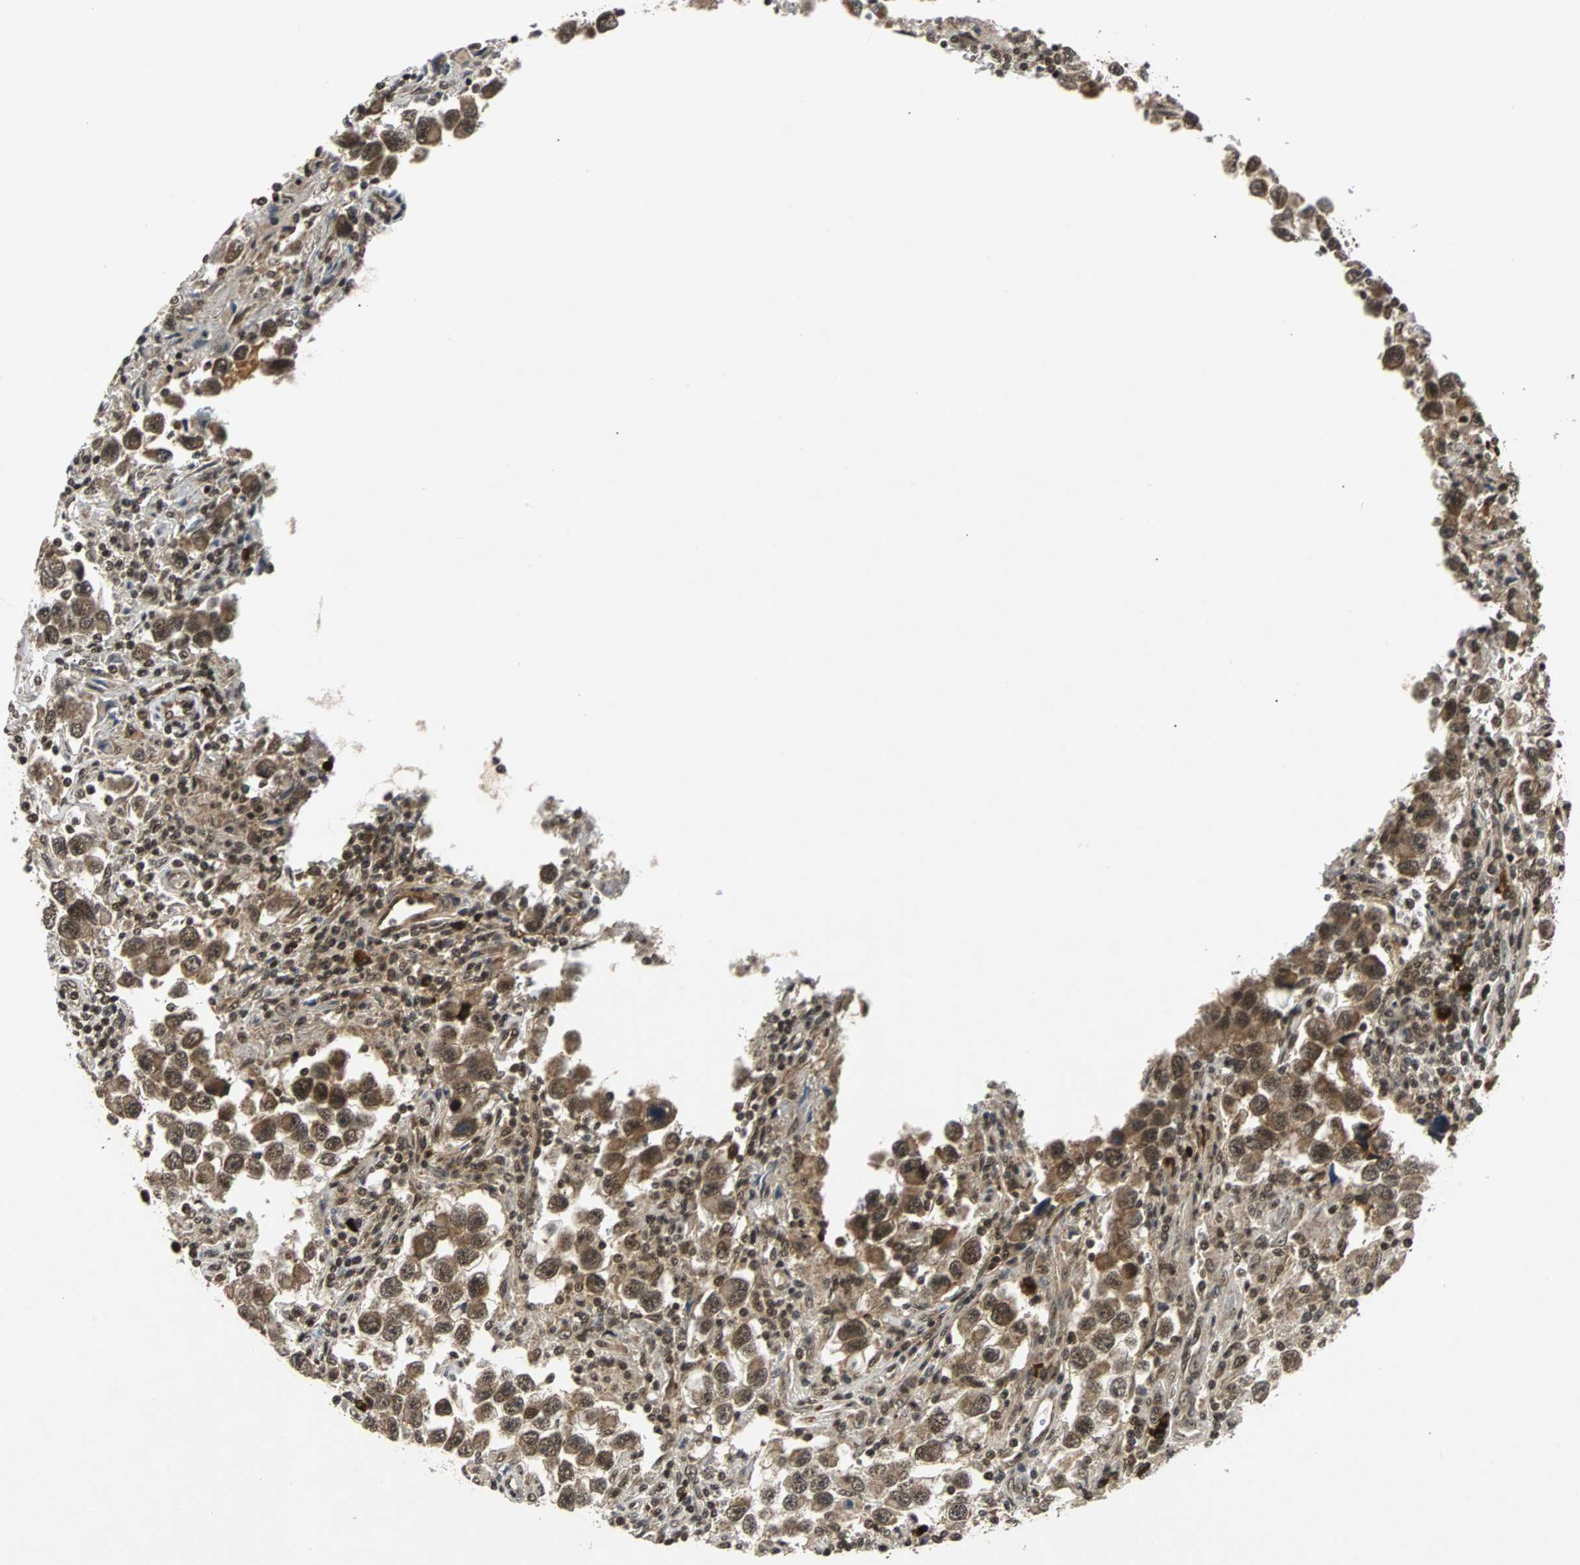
{"staining": {"intensity": "strong", "quantity": ">75%", "location": "nuclear"}, "tissue": "testis cancer", "cell_type": "Tumor cells", "image_type": "cancer", "snomed": [{"axis": "morphology", "description": "Carcinoma, Embryonal, NOS"}, {"axis": "topography", "description": "Testis"}], "caption": "Immunohistochemistry (IHC) staining of testis cancer (embryonal carcinoma), which shows high levels of strong nuclear positivity in about >75% of tumor cells indicating strong nuclear protein positivity. The staining was performed using DAB (brown) for protein detection and nuclei were counterstained in hematoxylin (blue).", "gene": "TAF5", "patient": {"sex": "male", "age": 21}}